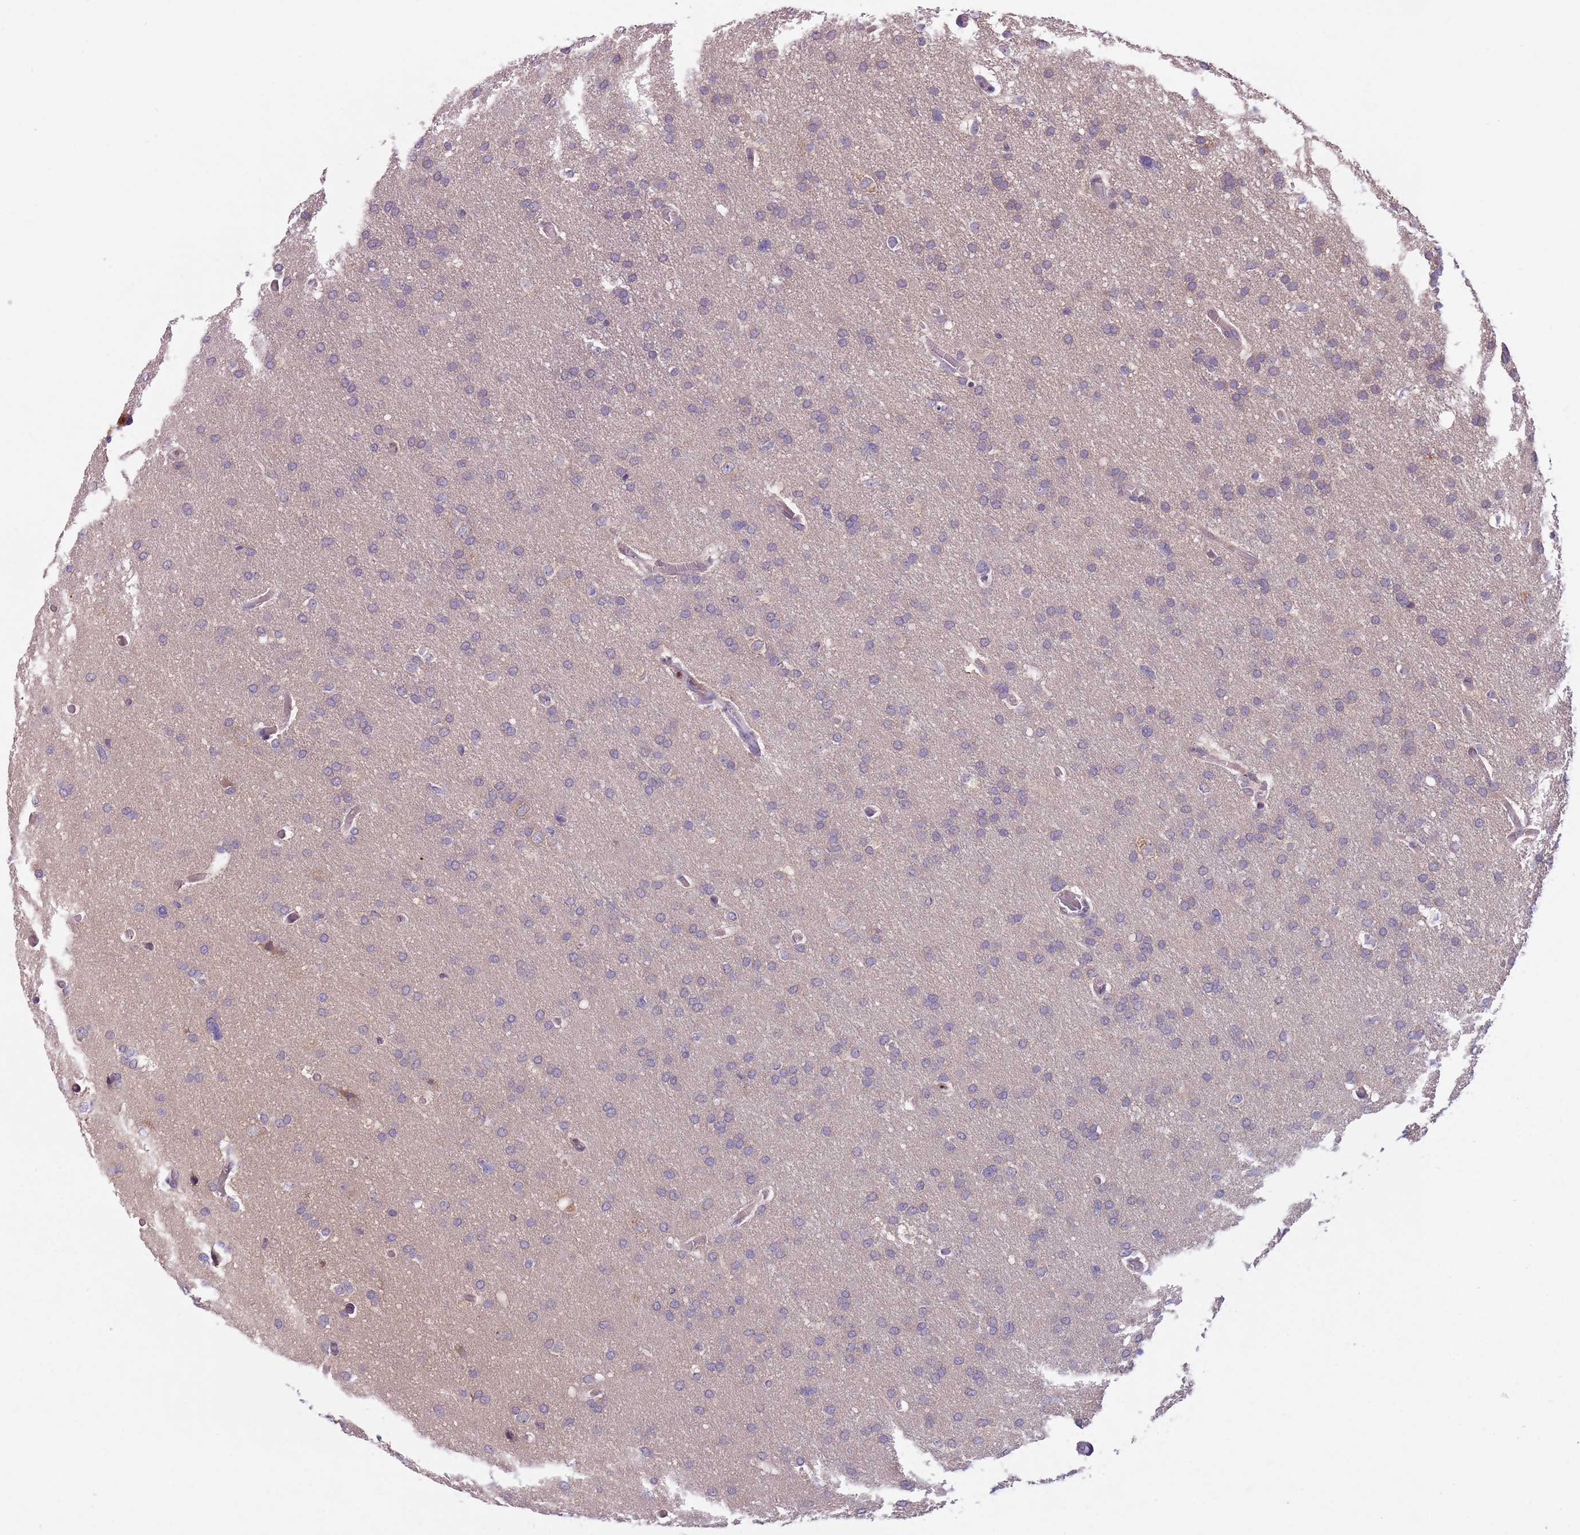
{"staining": {"intensity": "weak", "quantity": "<25%", "location": "cytoplasmic/membranous"}, "tissue": "glioma", "cell_type": "Tumor cells", "image_type": "cancer", "snomed": [{"axis": "morphology", "description": "Glioma, malignant, High grade"}, {"axis": "topography", "description": "Cerebral cortex"}], "caption": "Malignant glioma (high-grade) was stained to show a protein in brown. There is no significant staining in tumor cells. The staining was performed using DAB (3,3'-diaminobenzidine) to visualize the protein expression in brown, while the nuclei were stained in blue with hematoxylin (Magnification: 20x).", "gene": "ADCY7", "patient": {"sex": "female", "age": 36}}